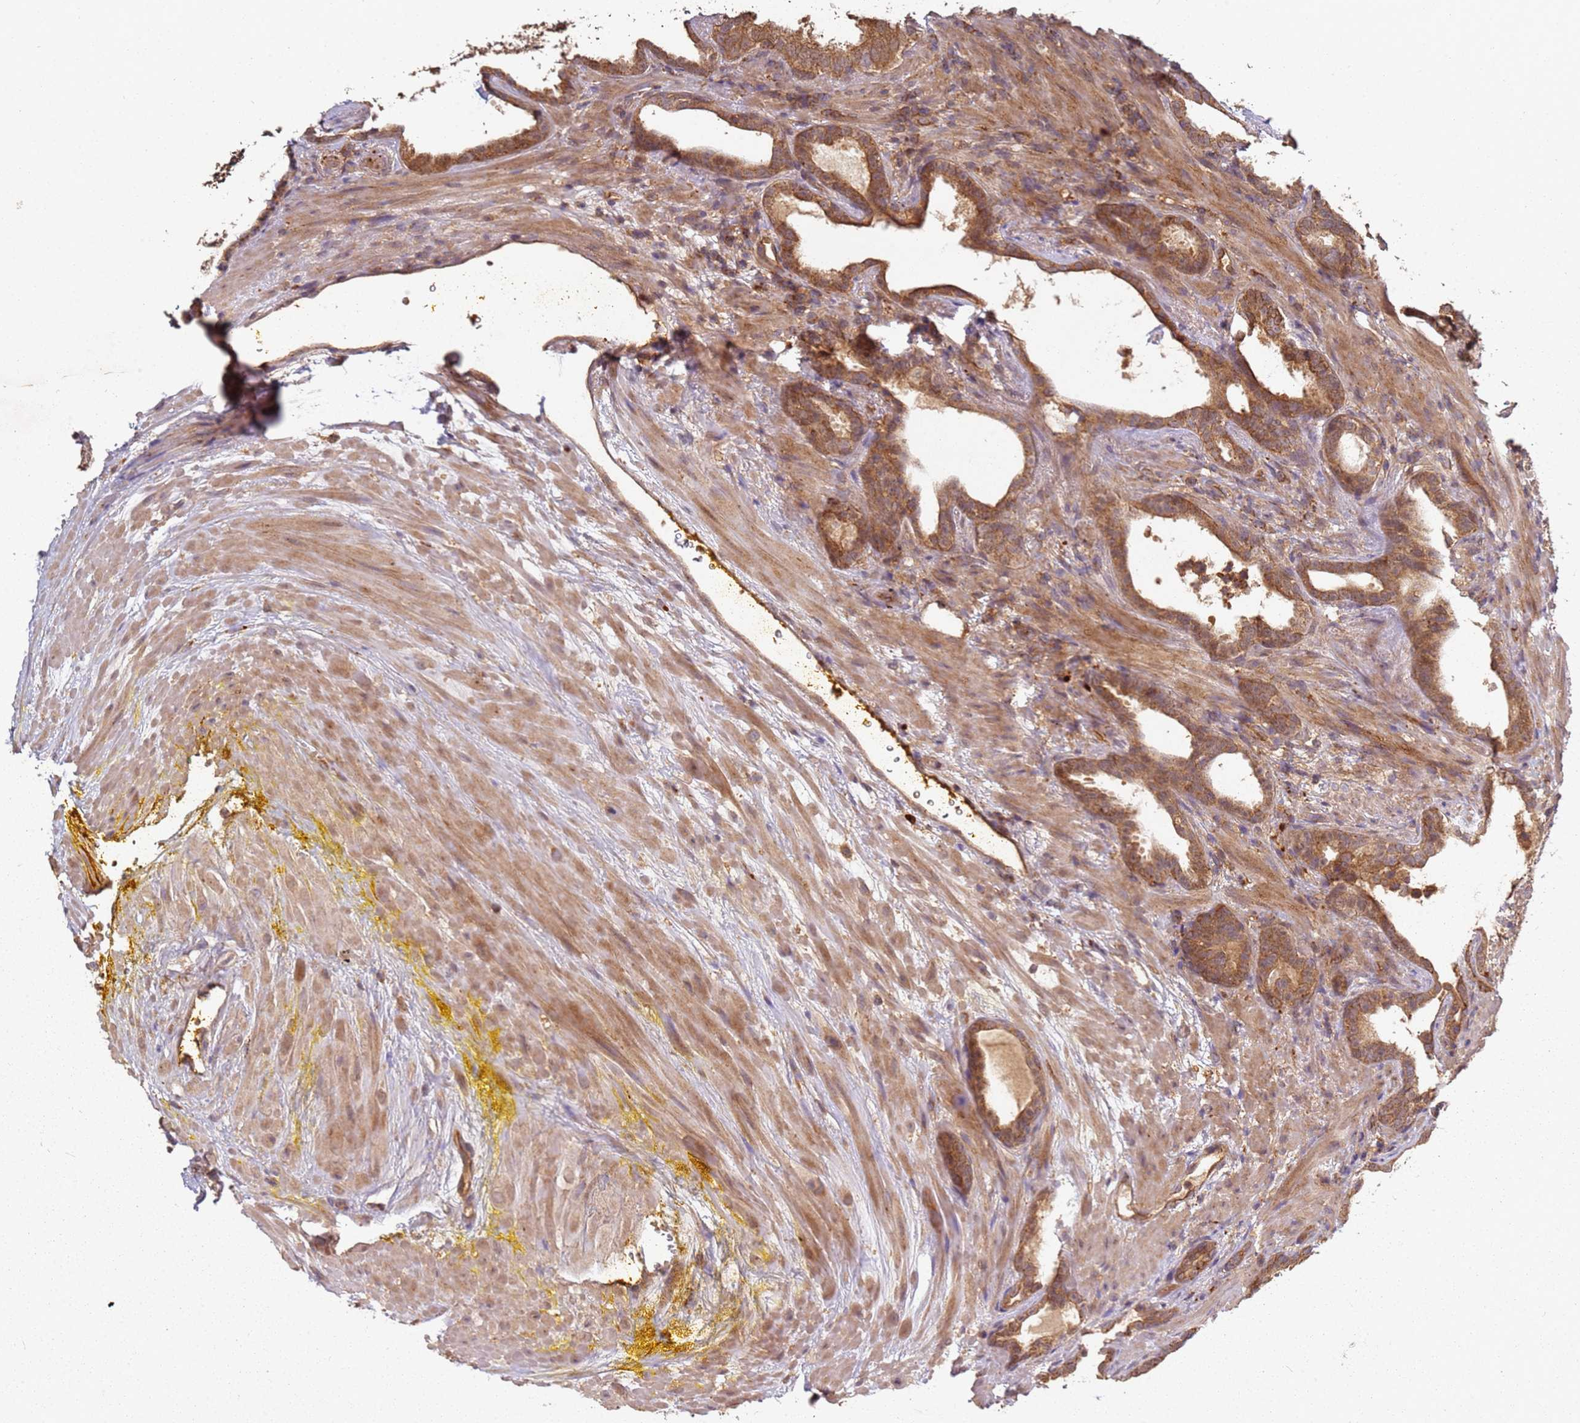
{"staining": {"intensity": "moderate", "quantity": ">75%", "location": "cytoplasmic/membranous"}, "tissue": "prostate cancer", "cell_type": "Tumor cells", "image_type": "cancer", "snomed": [{"axis": "morphology", "description": "Adenocarcinoma, High grade"}, {"axis": "topography", "description": "Prostate"}], "caption": "Tumor cells exhibit medium levels of moderate cytoplasmic/membranous expression in approximately >75% of cells in prostate cancer (adenocarcinoma (high-grade)).", "gene": "SCGB2B2", "patient": {"sex": "male", "age": 67}}